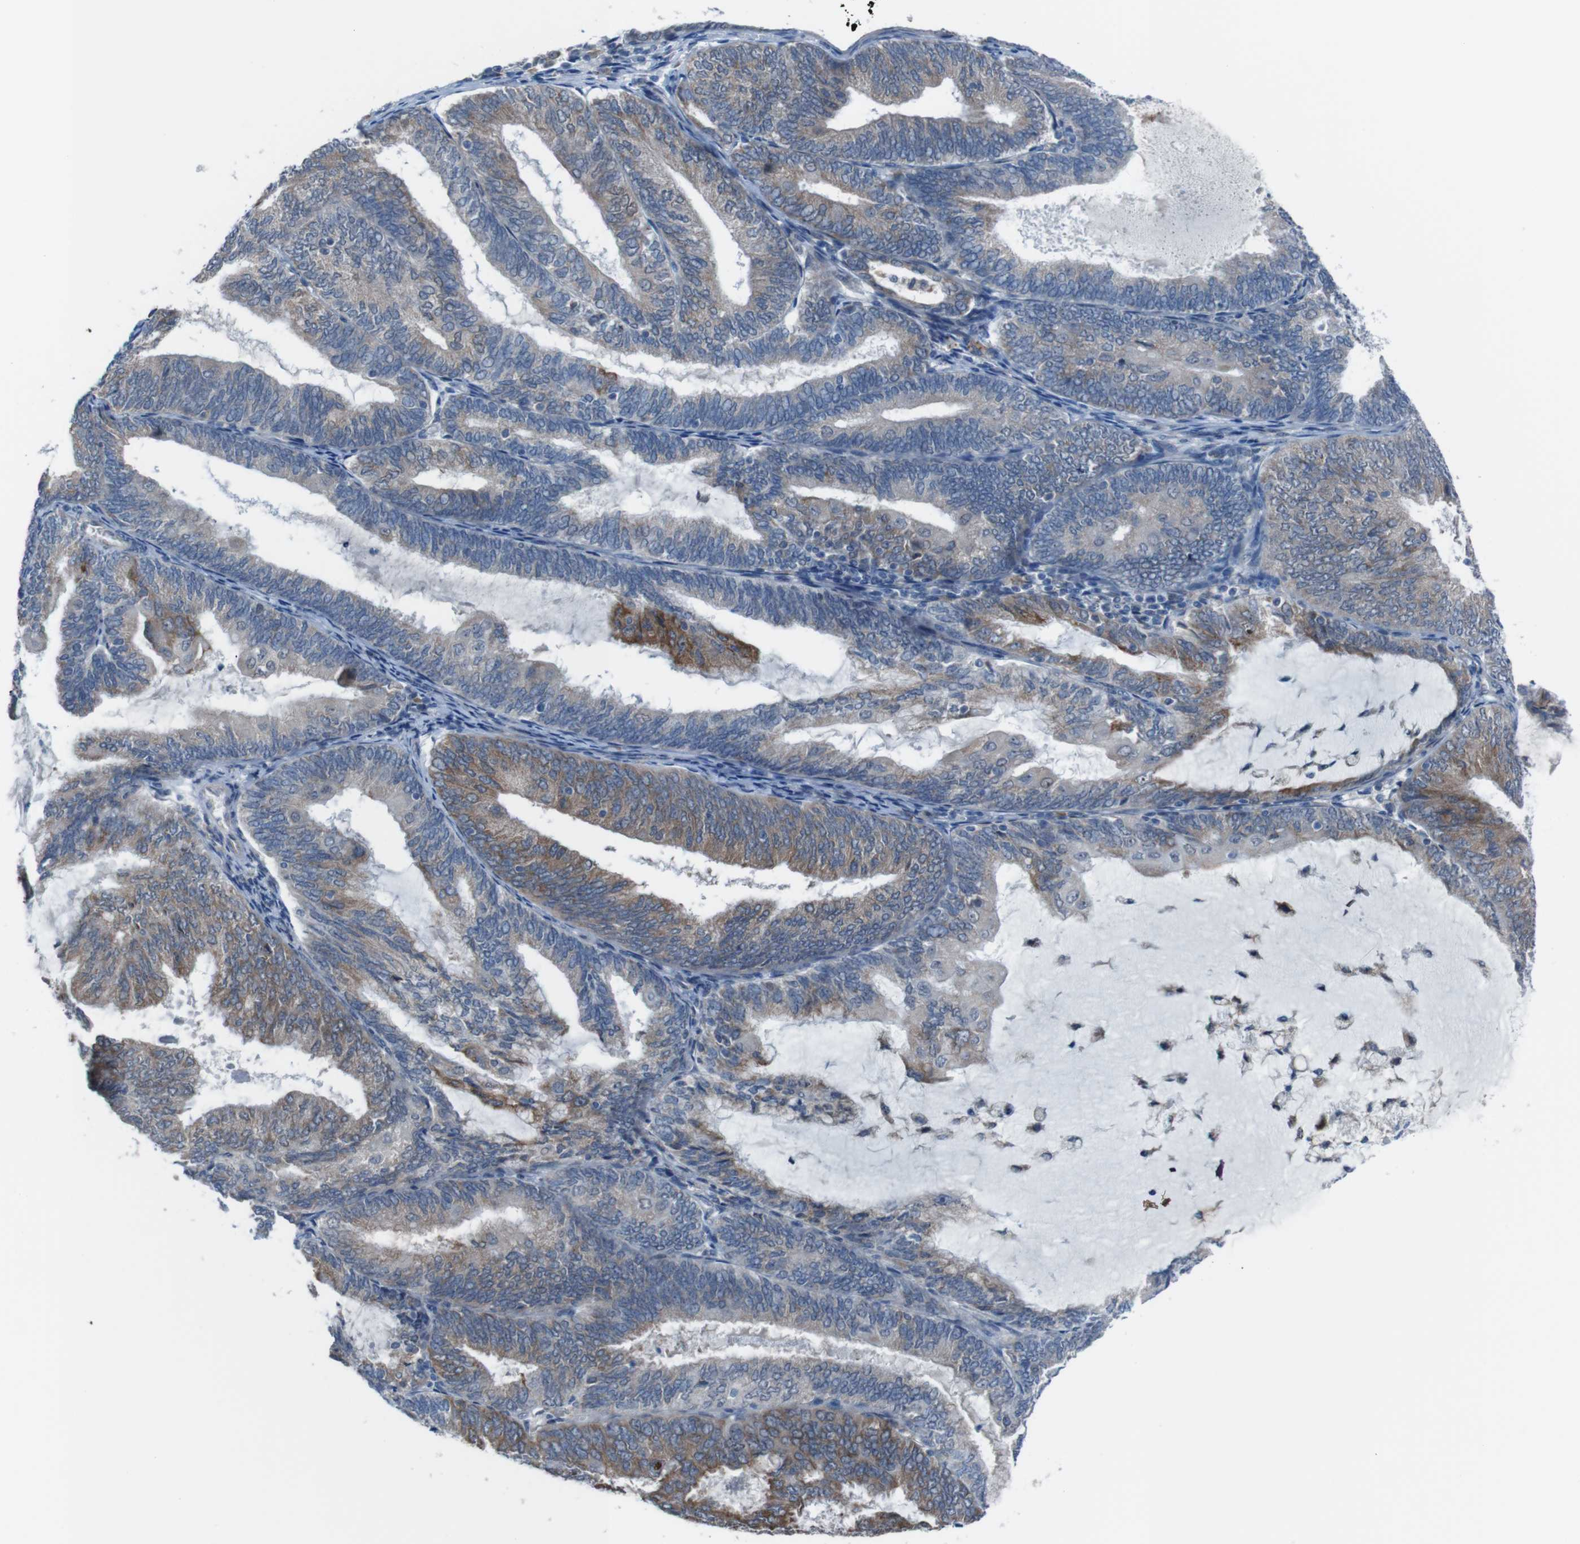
{"staining": {"intensity": "moderate", "quantity": "25%-75%", "location": "cytoplasmic/membranous"}, "tissue": "endometrial cancer", "cell_type": "Tumor cells", "image_type": "cancer", "snomed": [{"axis": "morphology", "description": "Adenocarcinoma, NOS"}, {"axis": "topography", "description": "Endometrium"}], "caption": "There is medium levels of moderate cytoplasmic/membranous positivity in tumor cells of endometrial adenocarcinoma, as demonstrated by immunohistochemical staining (brown color).", "gene": "CDH22", "patient": {"sex": "female", "age": 81}}